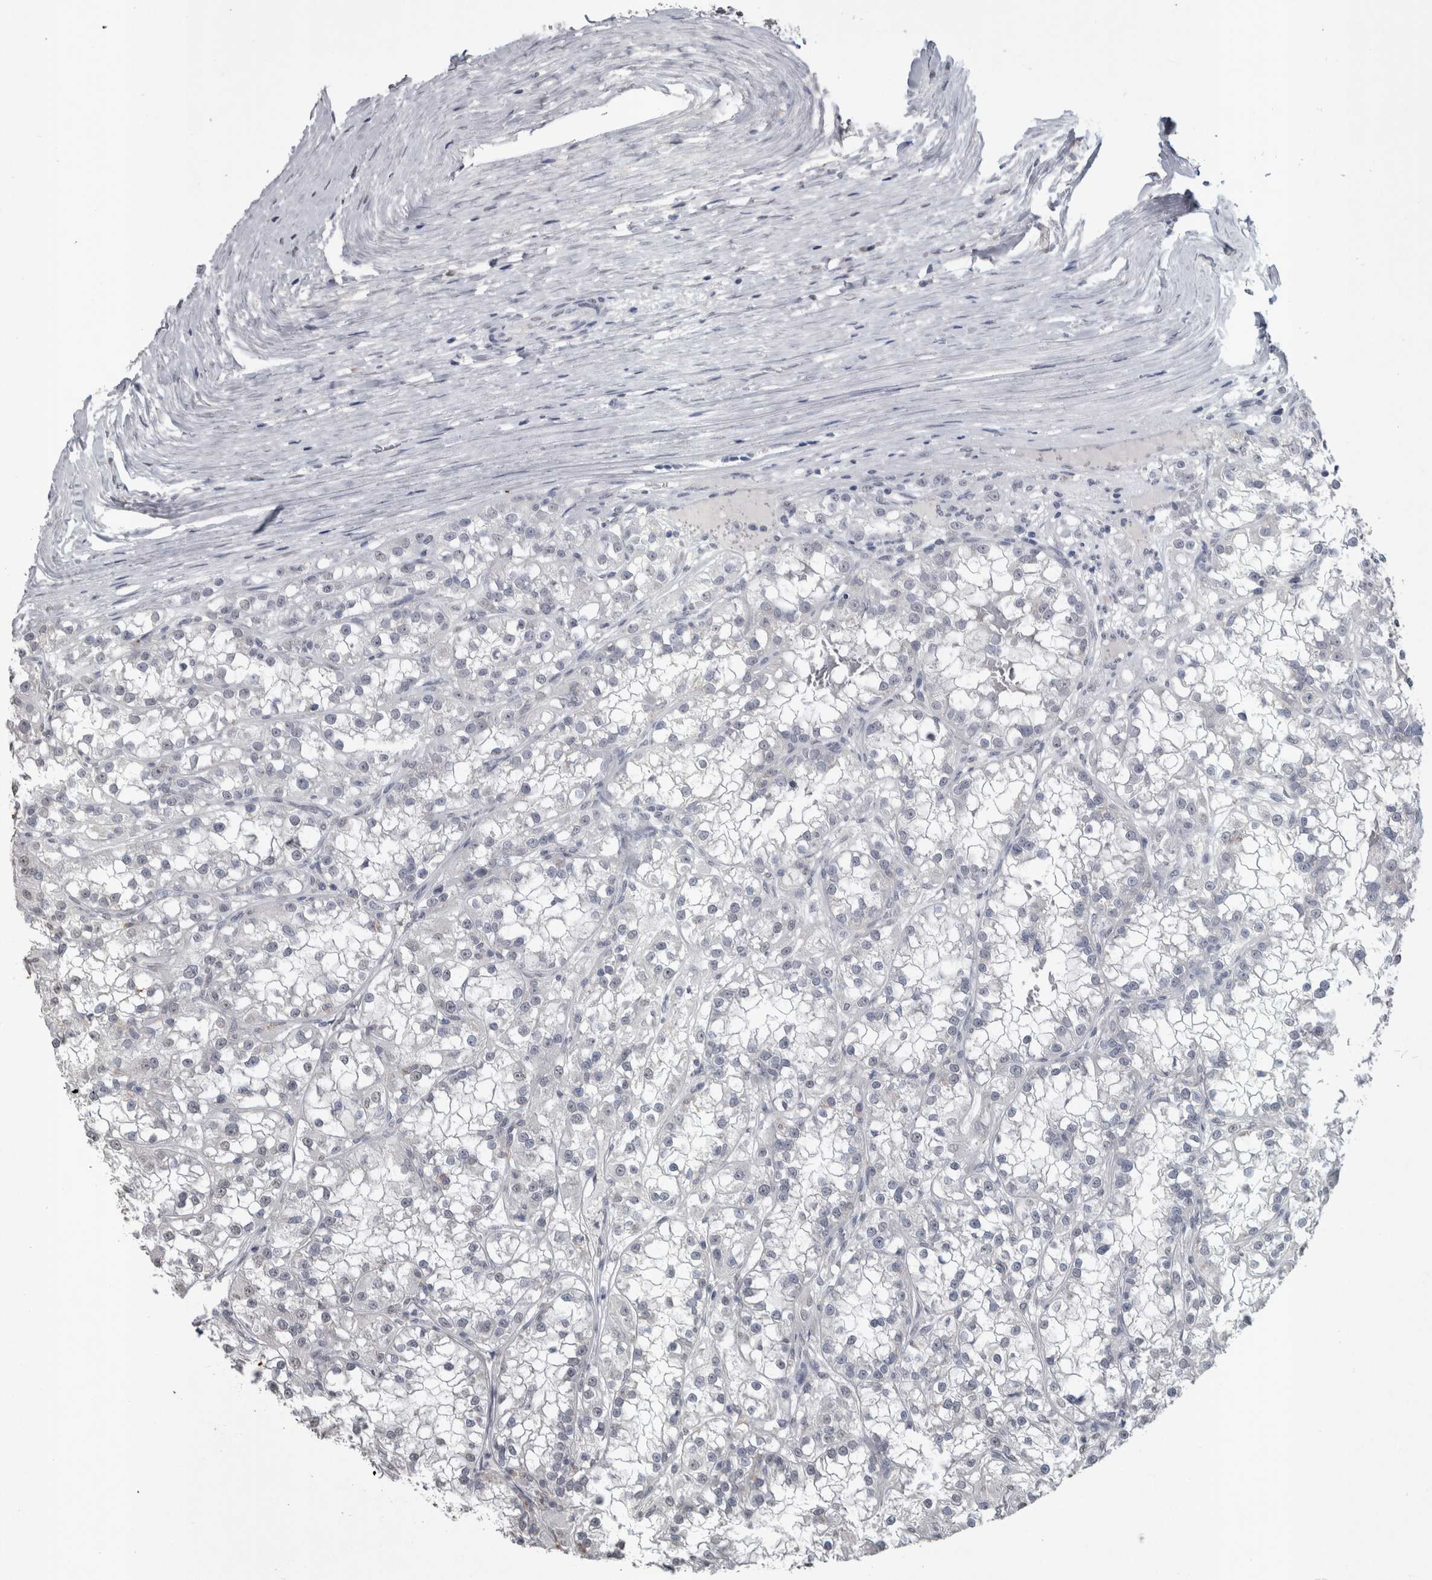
{"staining": {"intensity": "negative", "quantity": "none", "location": "none"}, "tissue": "renal cancer", "cell_type": "Tumor cells", "image_type": "cancer", "snomed": [{"axis": "morphology", "description": "Adenocarcinoma, NOS"}, {"axis": "topography", "description": "Kidney"}], "caption": "Immunohistochemistry micrograph of renal cancer stained for a protein (brown), which reveals no expression in tumor cells.", "gene": "PAX5", "patient": {"sex": "female", "age": 52}}